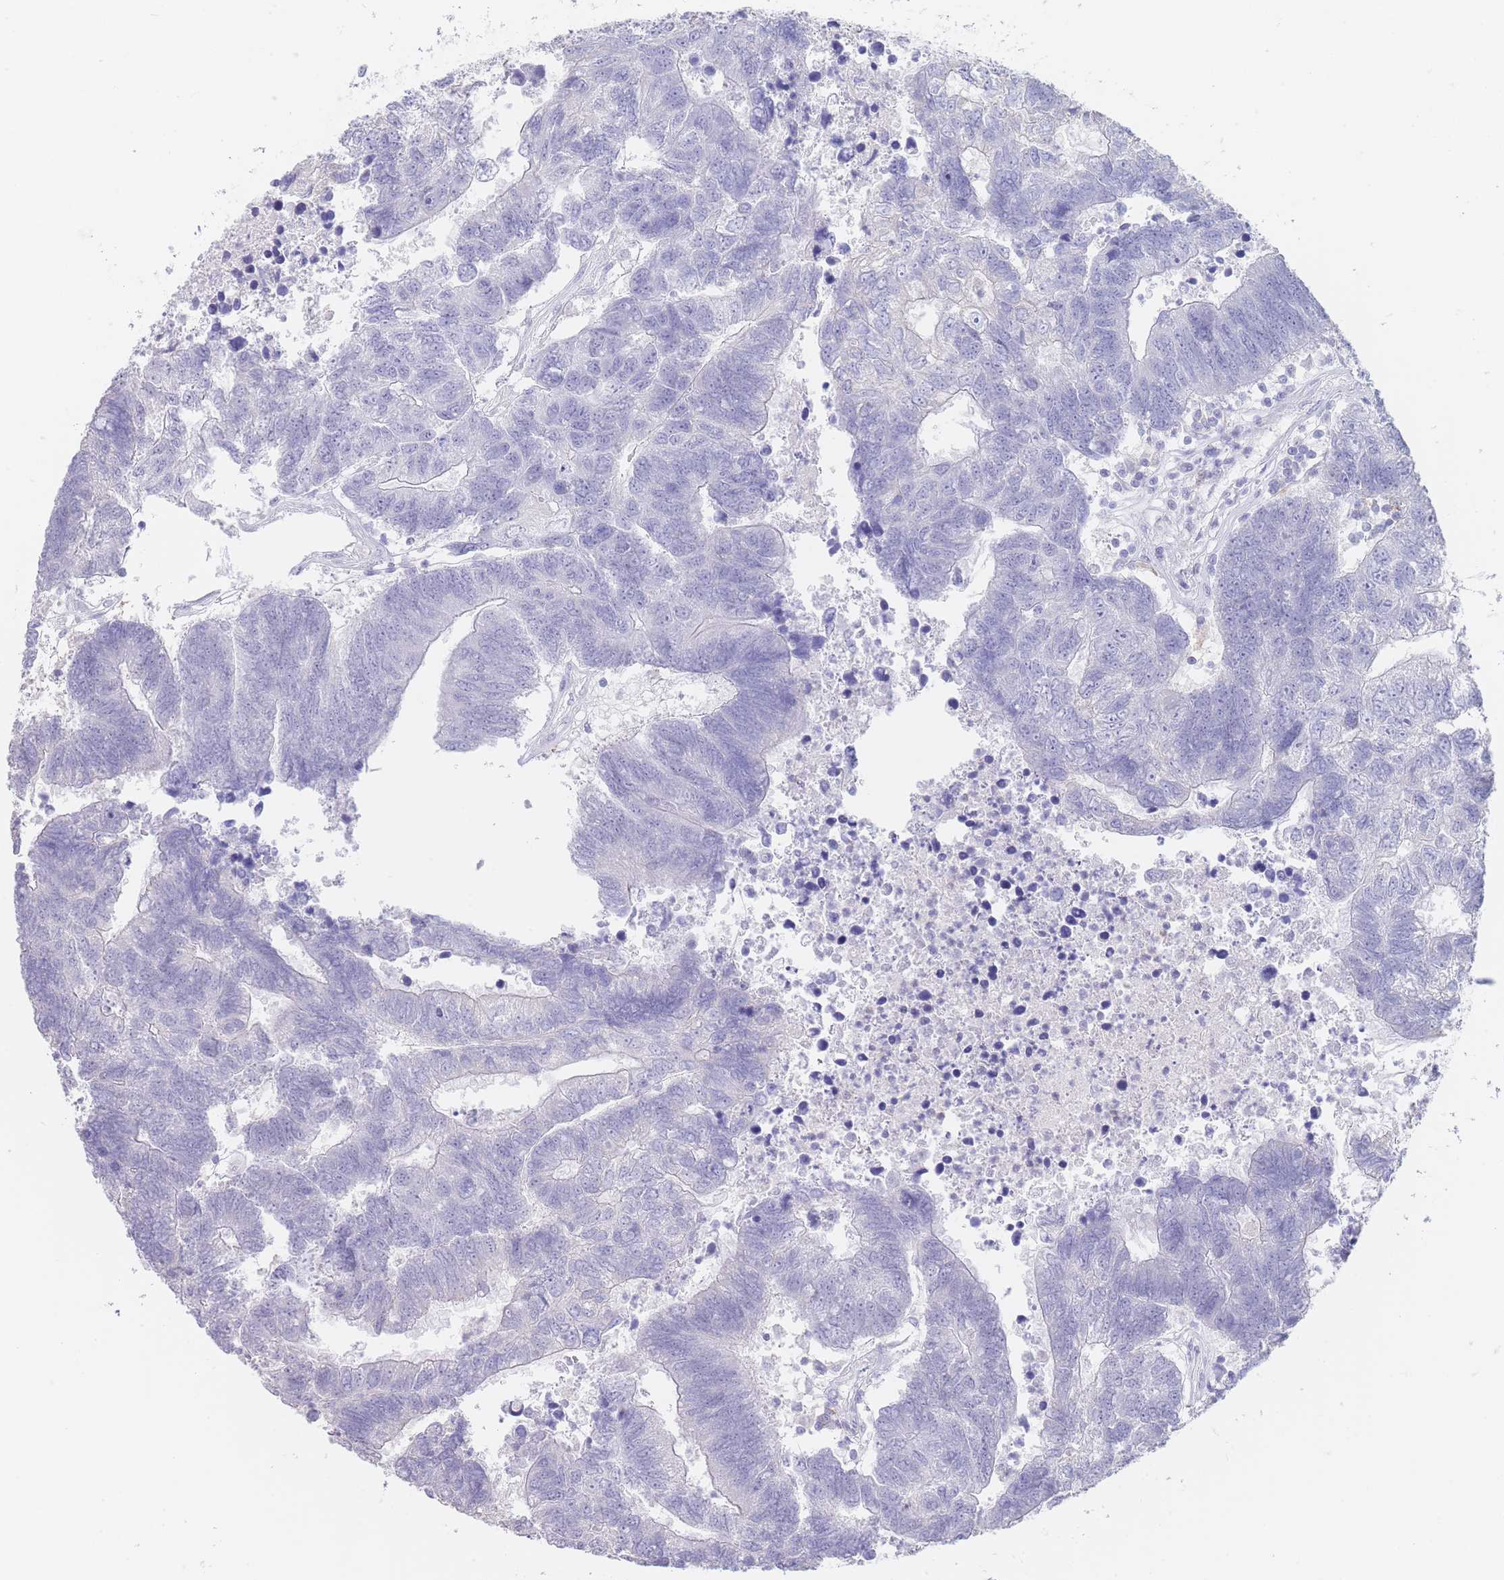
{"staining": {"intensity": "negative", "quantity": "none", "location": "none"}, "tissue": "colorectal cancer", "cell_type": "Tumor cells", "image_type": "cancer", "snomed": [{"axis": "morphology", "description": "Adenocarcinoma, NOS"}, {"axis": "topography", "description": "Colon"}], "caption": "DAB (3,3'-diaminobenzidine) immunohistochemical staining of colorectal adenocarcinoma reveals no significant positivity in tumor cells.", "gene": "CD37", "patient": {"sex": "female", "age": 48}}